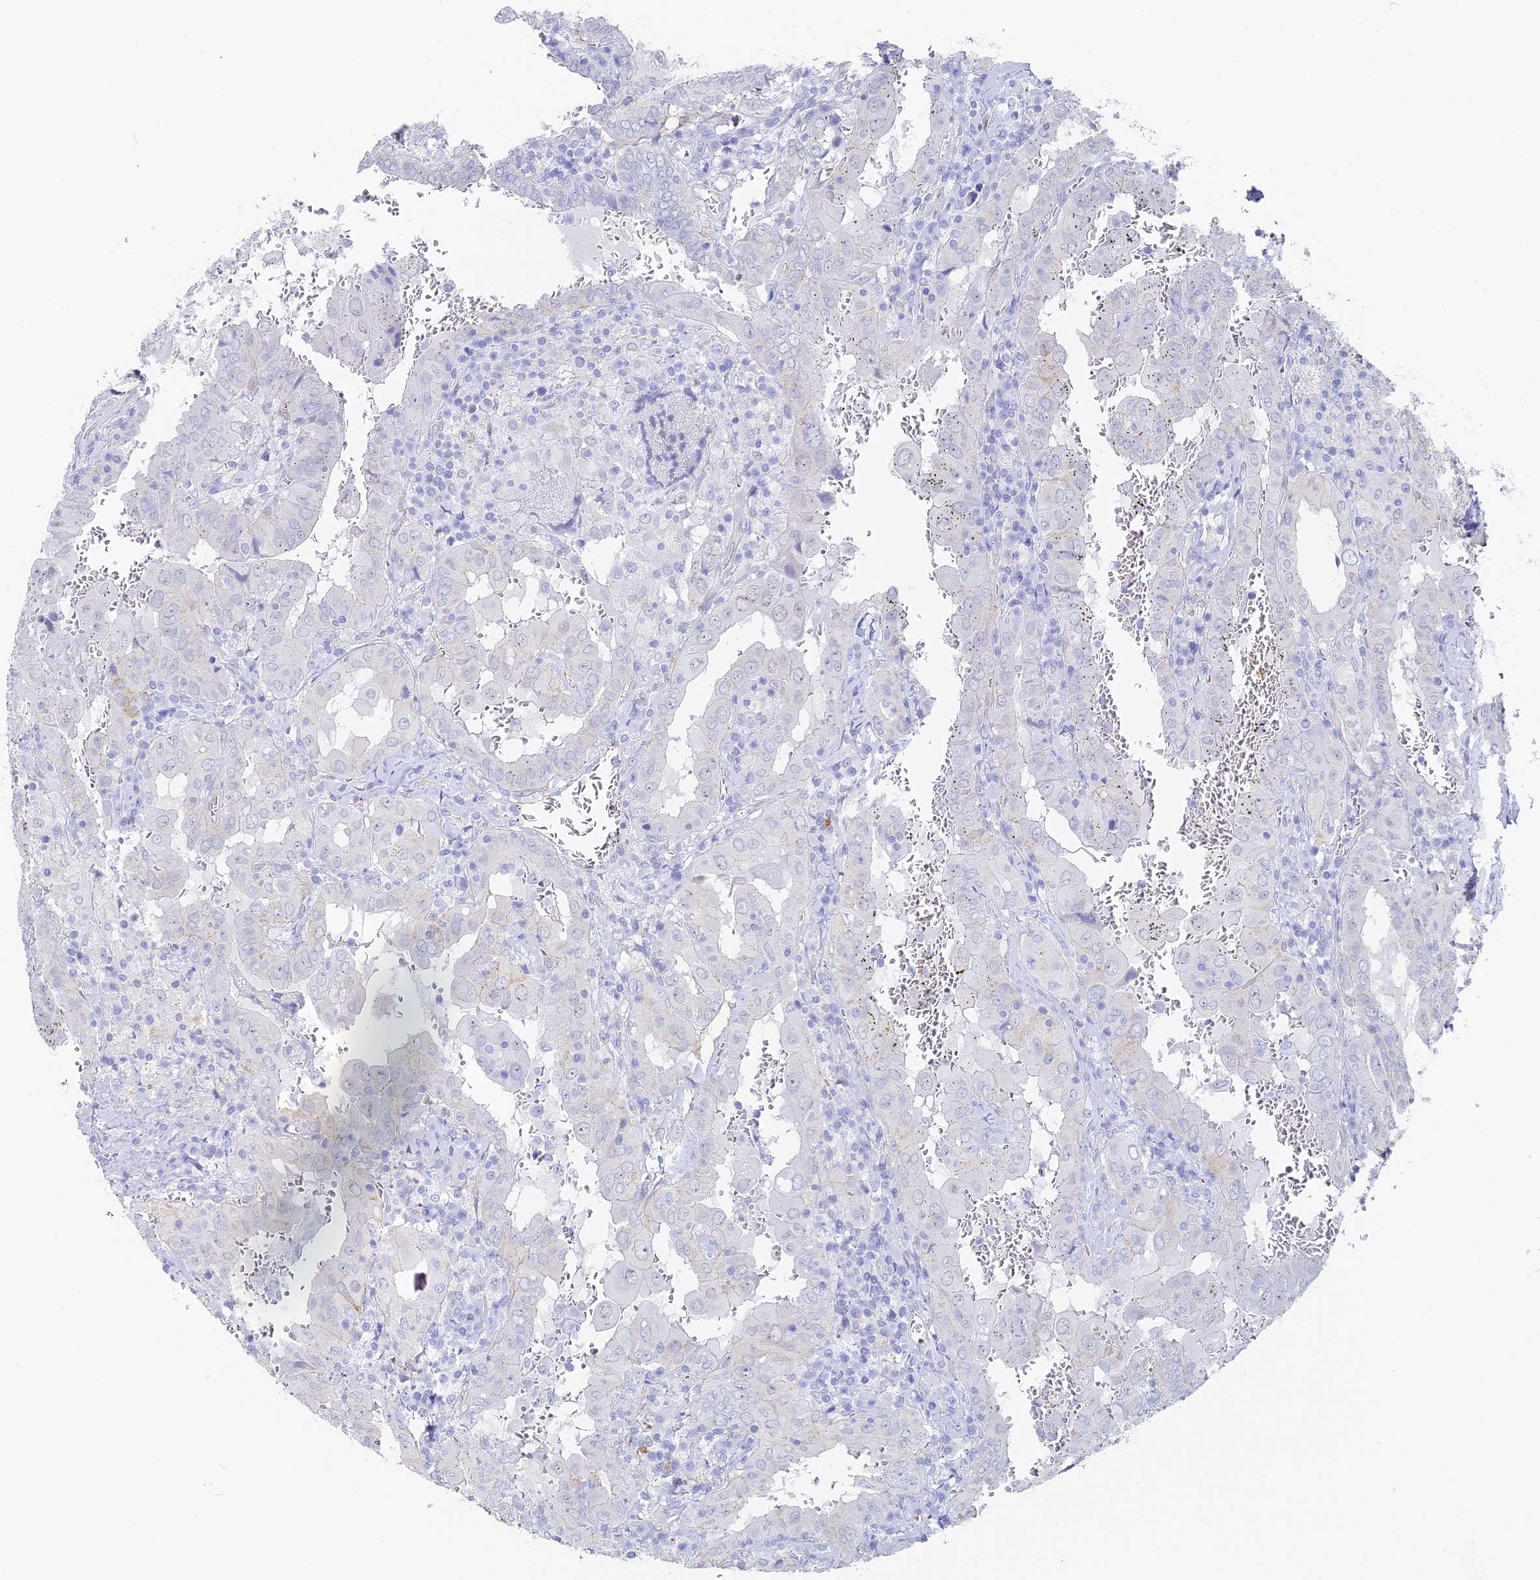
{"staining": {"intensity": "negative", "quantity": "none", "location": "none"}, "tissue": "thyroid cancer", "cell_type": "Tumor cells", "image_type": "cancer", "snomed": [{"axis": "morphology", "description": "Papillary adenocarcinoma, NOS"}, {"axis": "topography", "description": "Thyroid gland"}], "caption": "Tumor cells show no significant positivity in thyroid papillary adenocarcinoma.", "gene": "GJA1", "patient": {"sex": "female", "age": 72}}